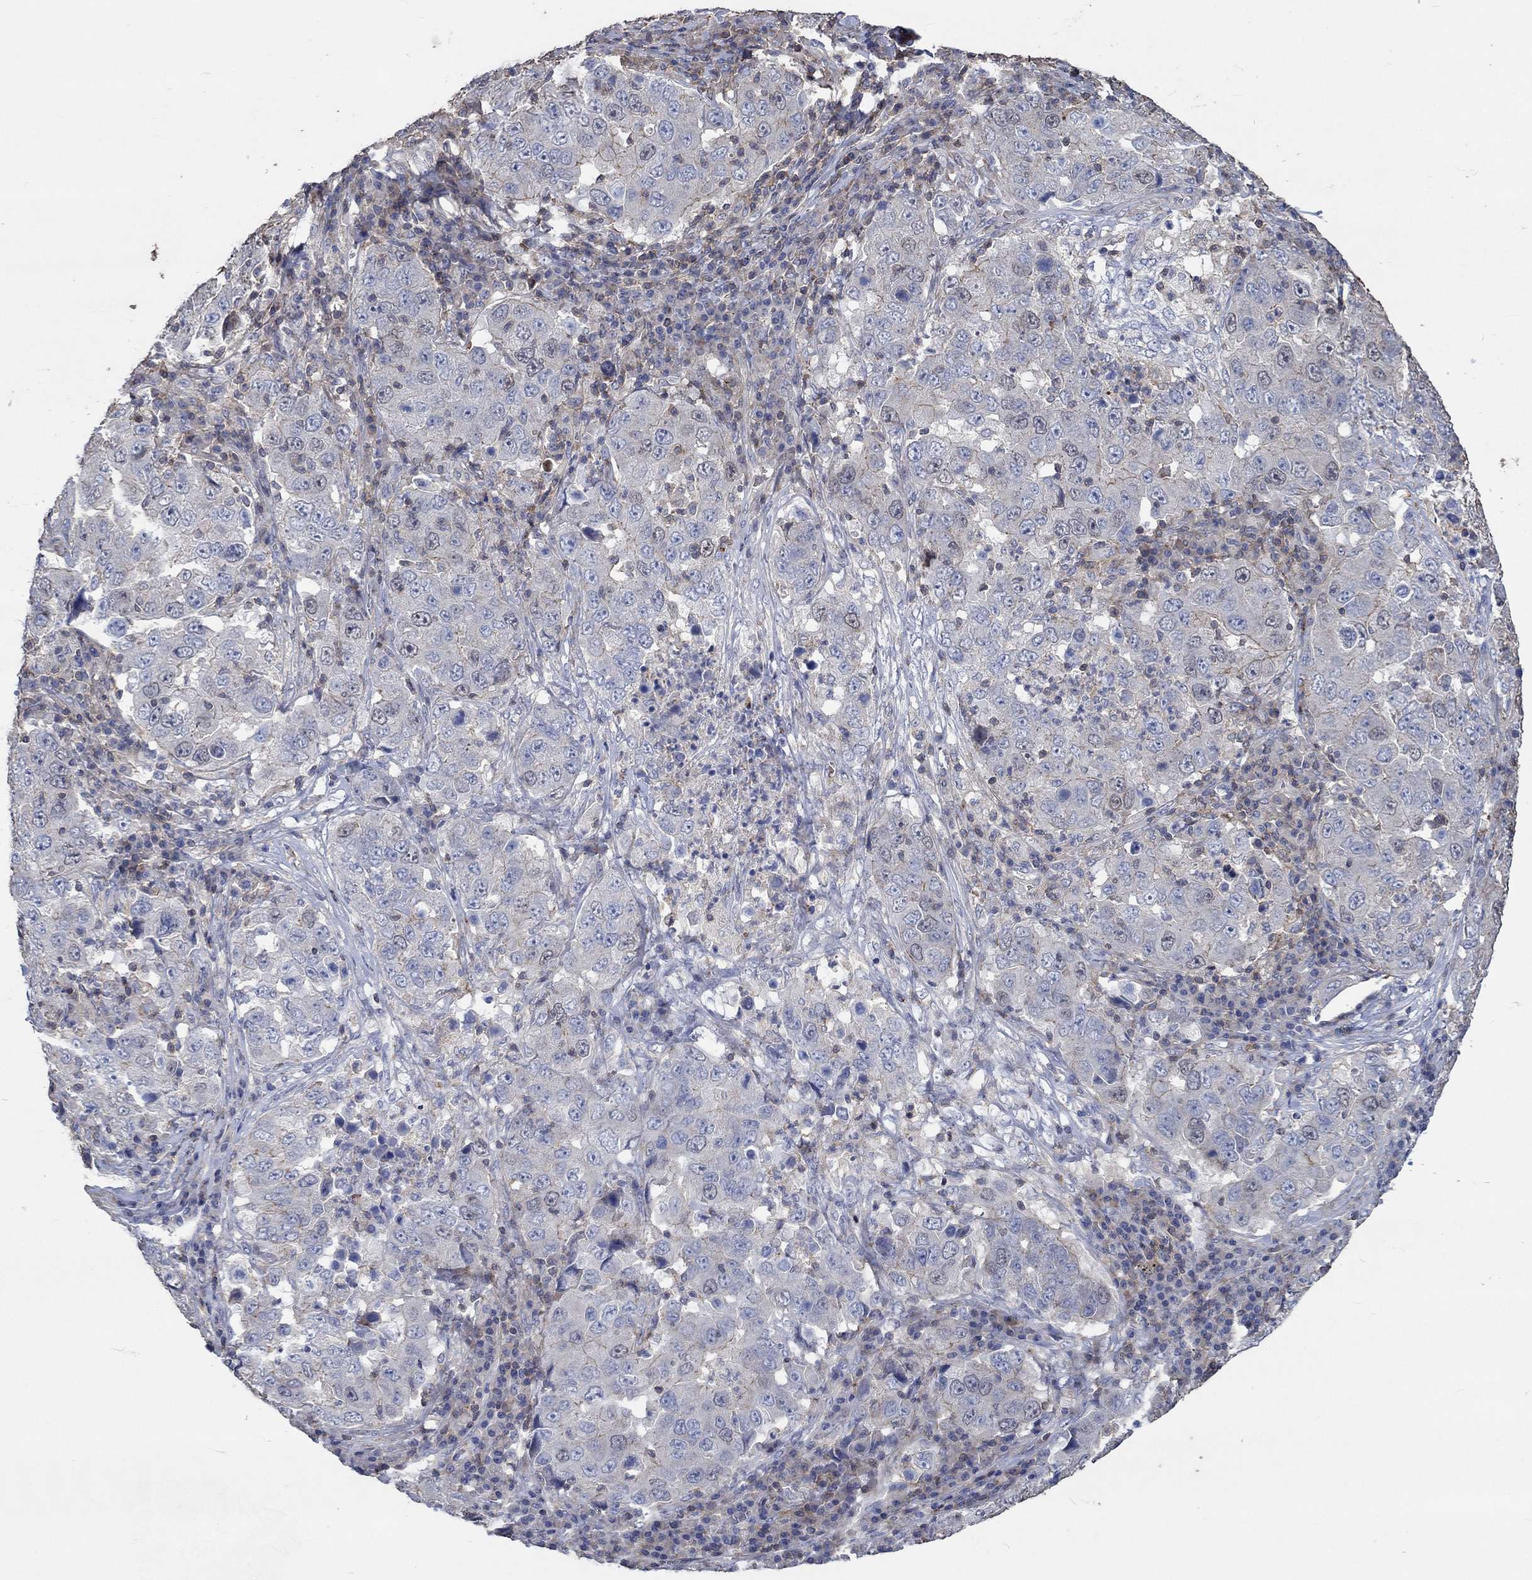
{"staining": {"intensity": "moderate", "quantity": "<25%", "location": "cytoplasmic/membranous"}, "tissue": "lung cancer", "cell_type": "Tumor cells", "image_type": "cancer", "snomed": [{"axis": "morphology", "description": "Adenocarcinoma, NOS"}, {"axis": "topography", "description": "Lung"}], "caption": "Immunohistochemistry (IHC) image of lung cancer (adenocarcinoma) stained for a protein (brown), which reveals low levels of moderate cytoplasmic/membranous positivity in about <25% of tumor cells.", "gene": "TNFAIP8L3", "patient": {"sex": "male", "age": 73}}